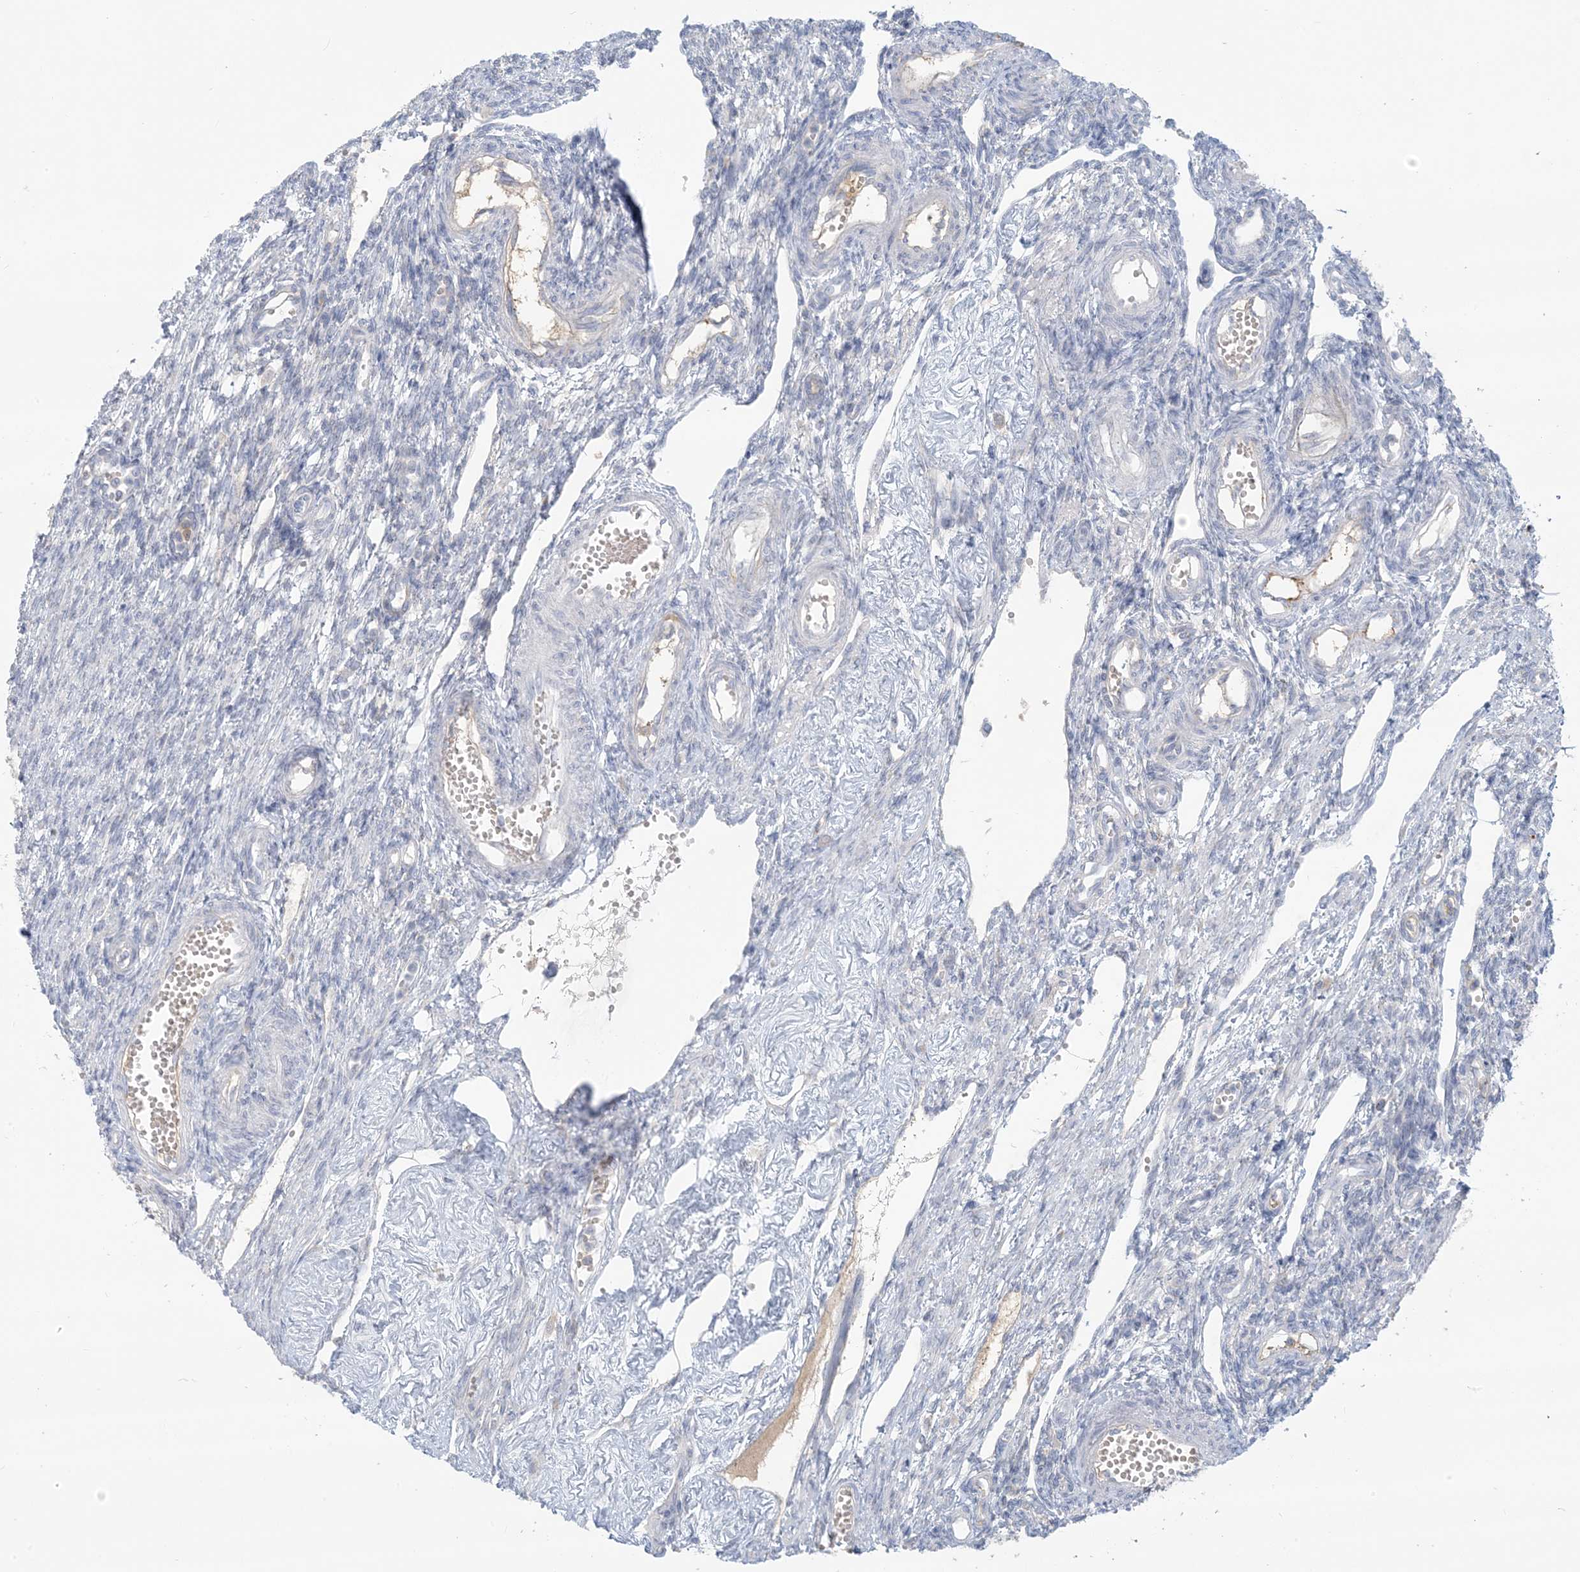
{"staining": {"intensity": "negative", "quantity": "none", "location": "none"}, "tissue": "ovary", "cell_type": "Ovarian stroma cells", "image_type": "normal", "snomed": [{"axis": "morphology", "description": "Normal tissue, NOS"}, {"axis": "morphology", "description": "Cyst, NOS"}, {"axis": "topography", "description": "Ovary"}], "caption": "This is an immunohistochemistry (IHC) micrograph of normal human ovary. There is no staining in ovarian stroma cells.", "gene": "SCML1", "patient": {"sex": "female", "age": 33}}